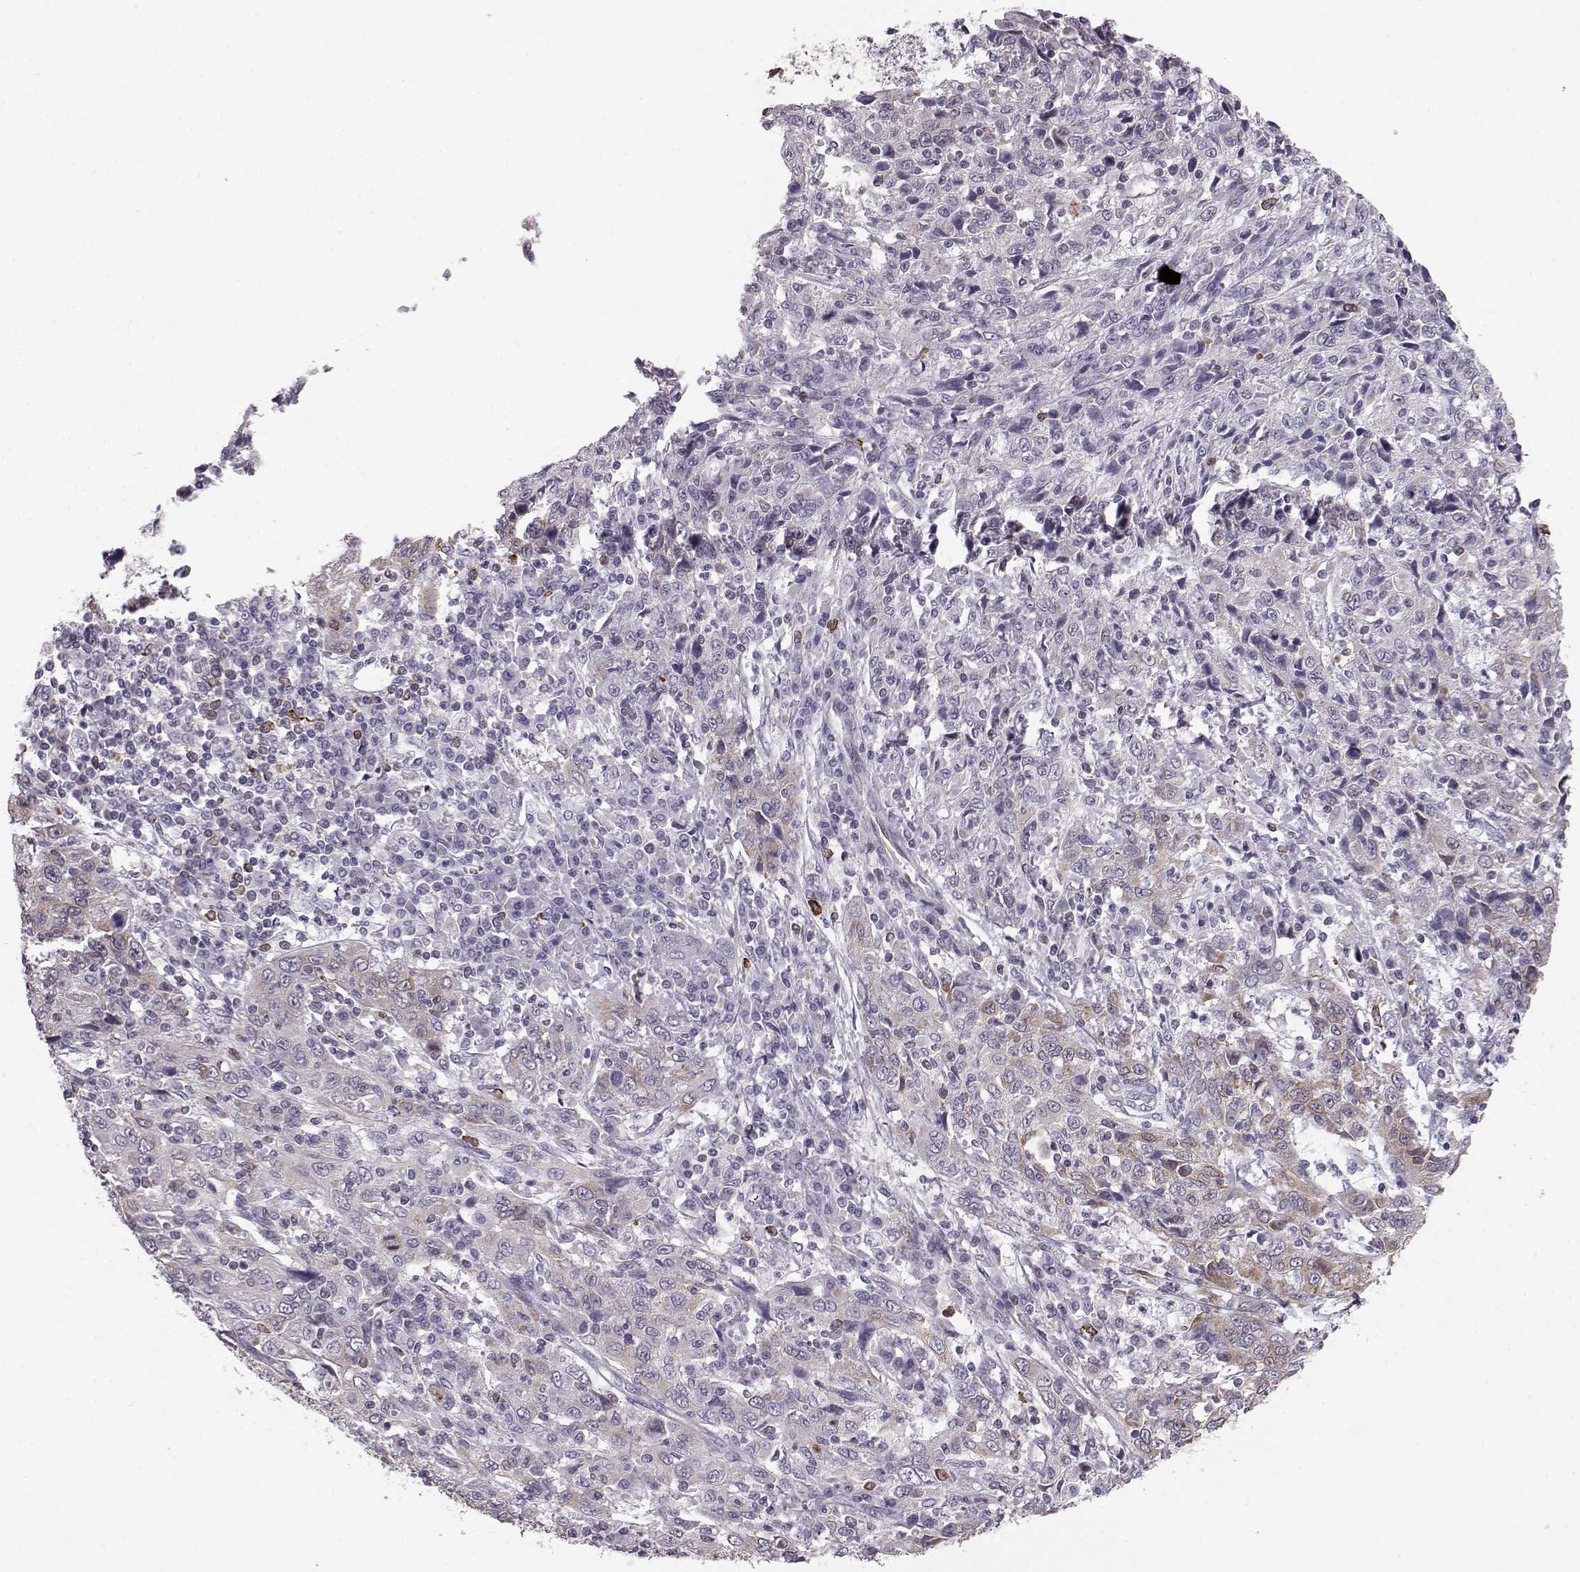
{"staining": {"intensity": "moderate", "quantity": "<25%", "location": "cytoplasmic/membranous"}, "tissue": "cervical cancer", "cell_type": "Tumor cells", "image_type": "cancer", "snomed": [{"axis": "morphology", "description": "Squamous cell carcinoma, NOS"}, {"axis": "topography", "description": "Cervix"}], "caption": "Brown immunohistochemical staining in cervical cancer (squamous cell carcinoma) exhibits moderate cytoplasmic/membranous positivity in about <25% of tumor cells.", "gene": "ELOVL5", "patient": {"sex": "female", "age": 46}}